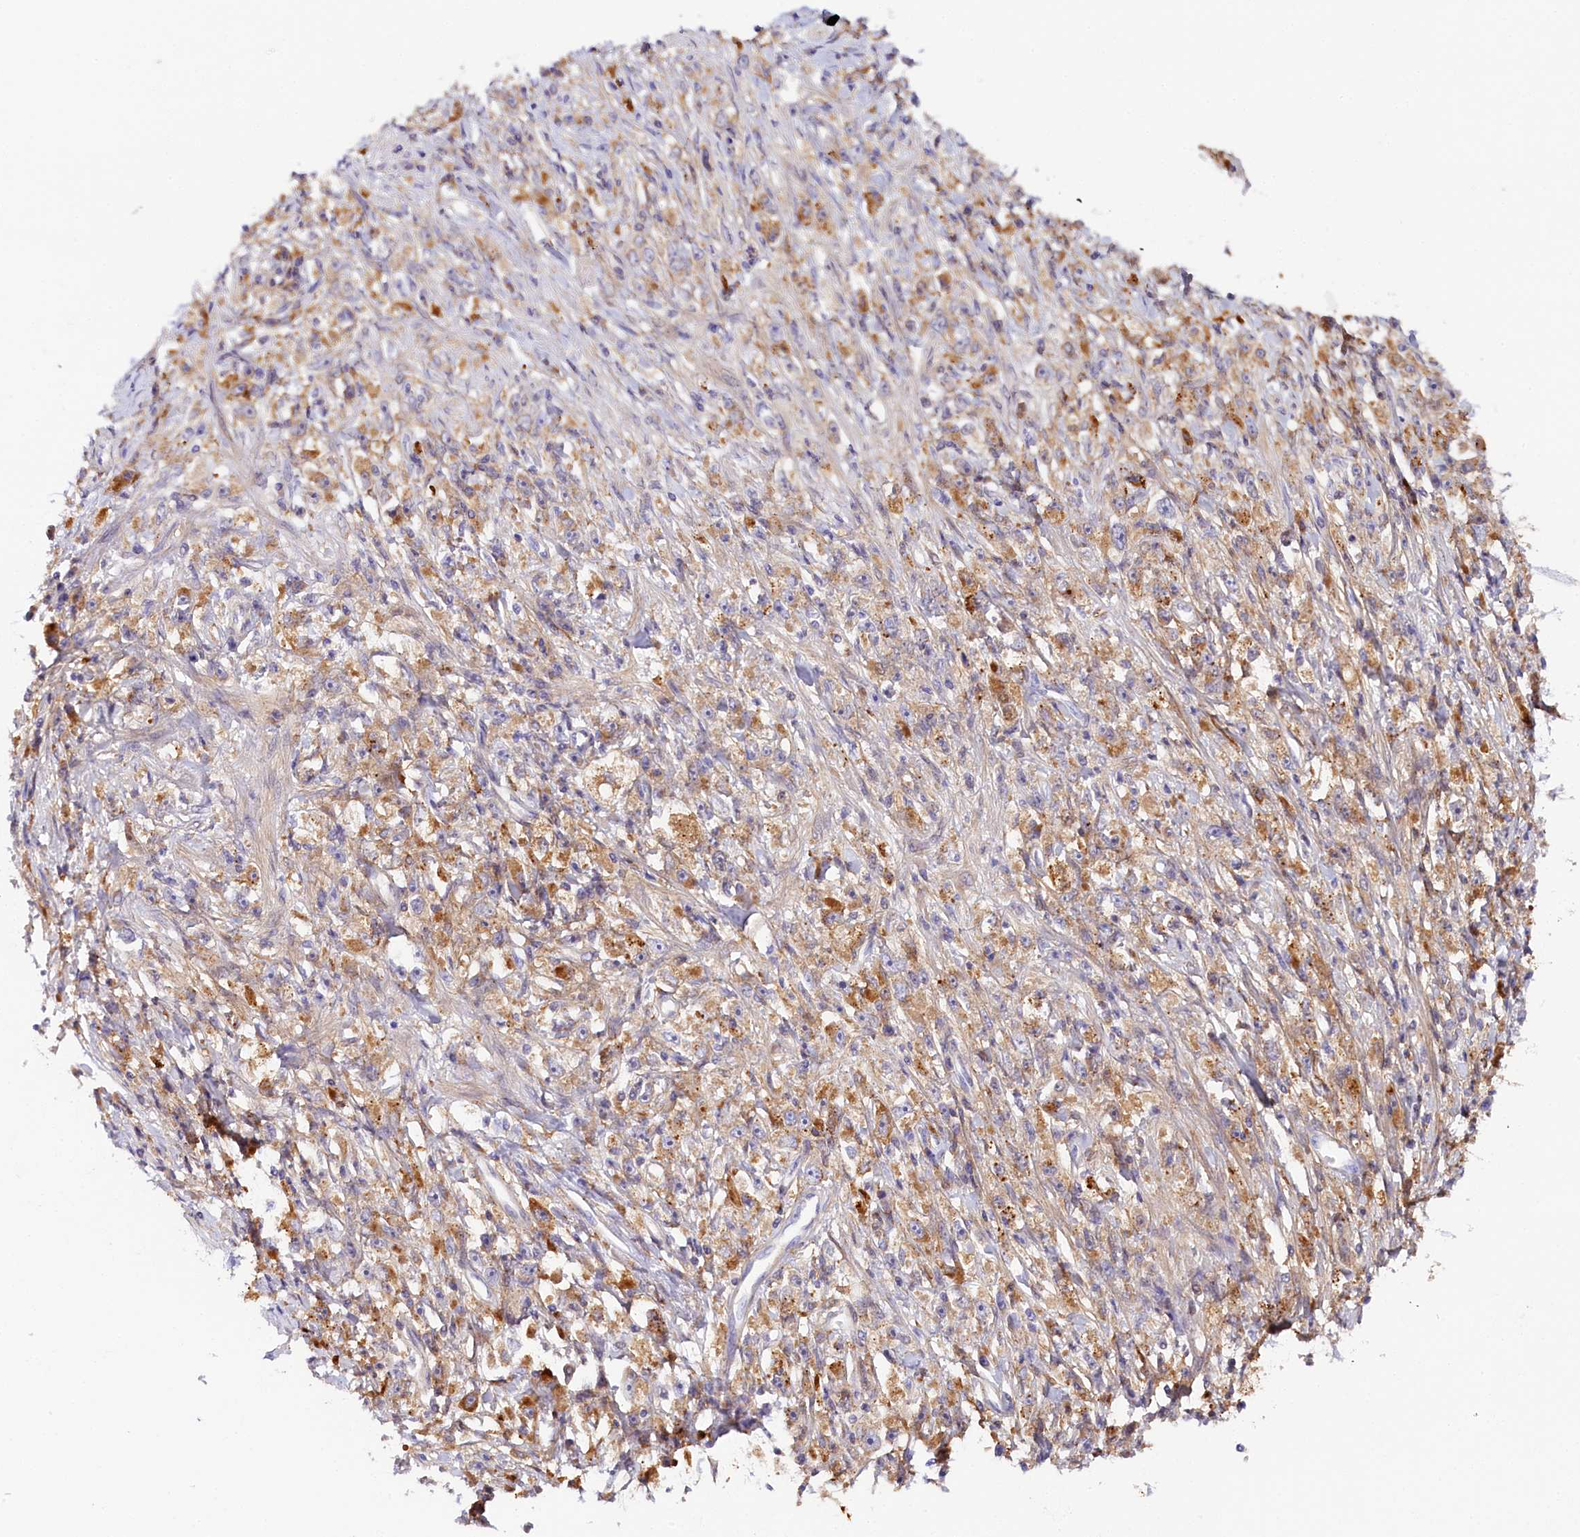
{"staining": {"intensity": "moderate", "quantity": "<25%", "location": "cytoplasmic/membranous"}, "tissue": "stomach cancer", "cell_type": "Tumor cells", "image_type": "cancer", "snomed": [{"axis": "morphology", "description": "Adenocarcinoma, NOS"}, {"axis": "topography", "description": "Stomach"}], "caption": "A histopathology image of human adenocarcinoma (stomach) stained for a protein displays moderate cytoplasmic/membranous brown staining in tumor cells.", "gene": "KATNB1", "patient": {"sex": "female", "age": 59}}